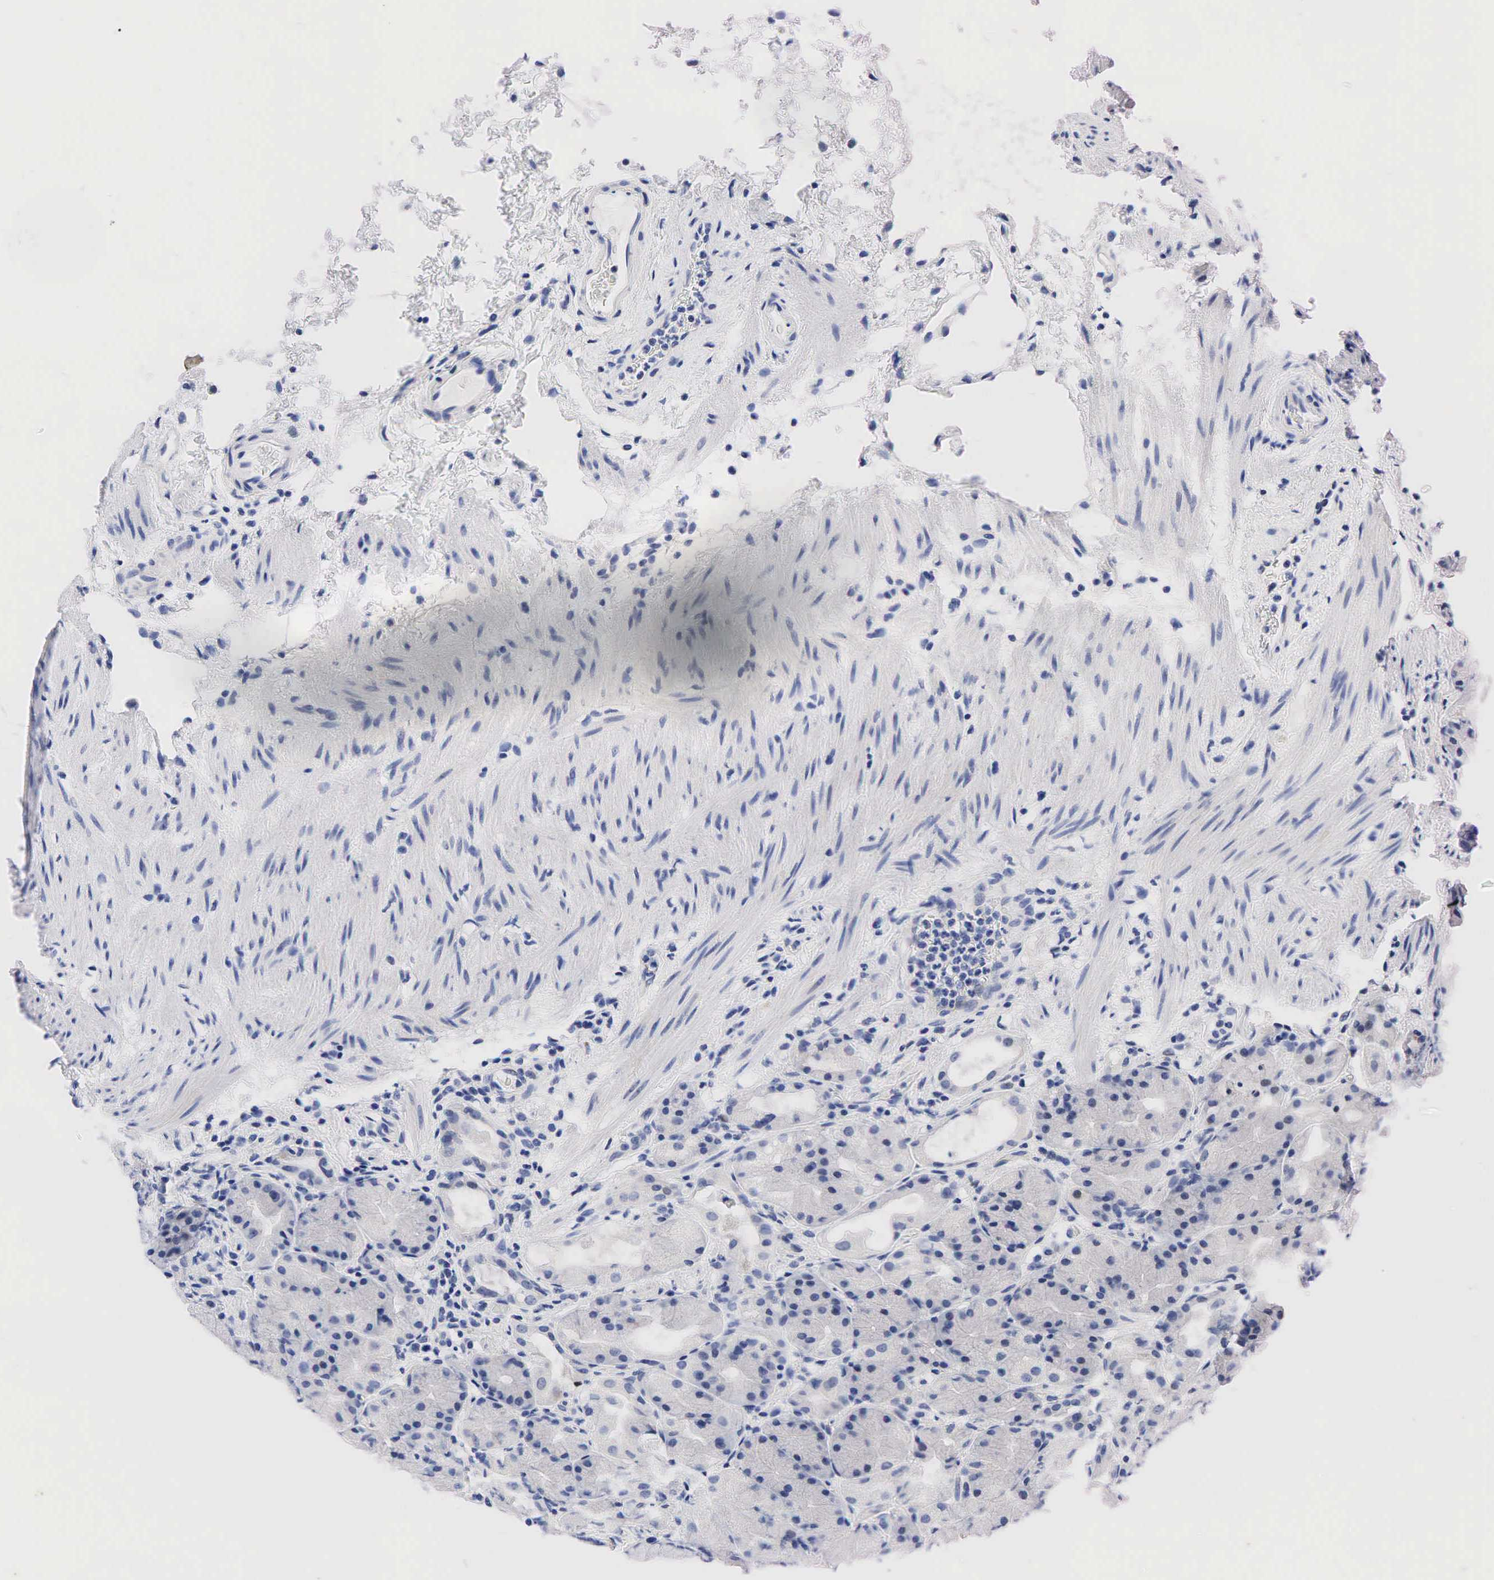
{"staining": {"intensity": "moderate", "quantity": "<25%", "location": "nuclear"}, "tissue": "stomach", "cell_type": "Glandular cells", "image_type": "normal", "snomed": [{"axis": "morphology", "description": "Normal tissue, NOS"}, {"axis": "topography", "description": "Stomach, upper"}], "caption": "Immunohistochemical staining of unremarkable human stomach exhibits low levels of moderate nuclear expression in about <25% of glandular cells. Using DAB (3,3'-diaminobenzidine) (brown) and hematoxylin (blue) stains, captured at high magnification using brightfield microscopy.", "gene": "PGR", "patient": {"sex": "female", "age": 75}}